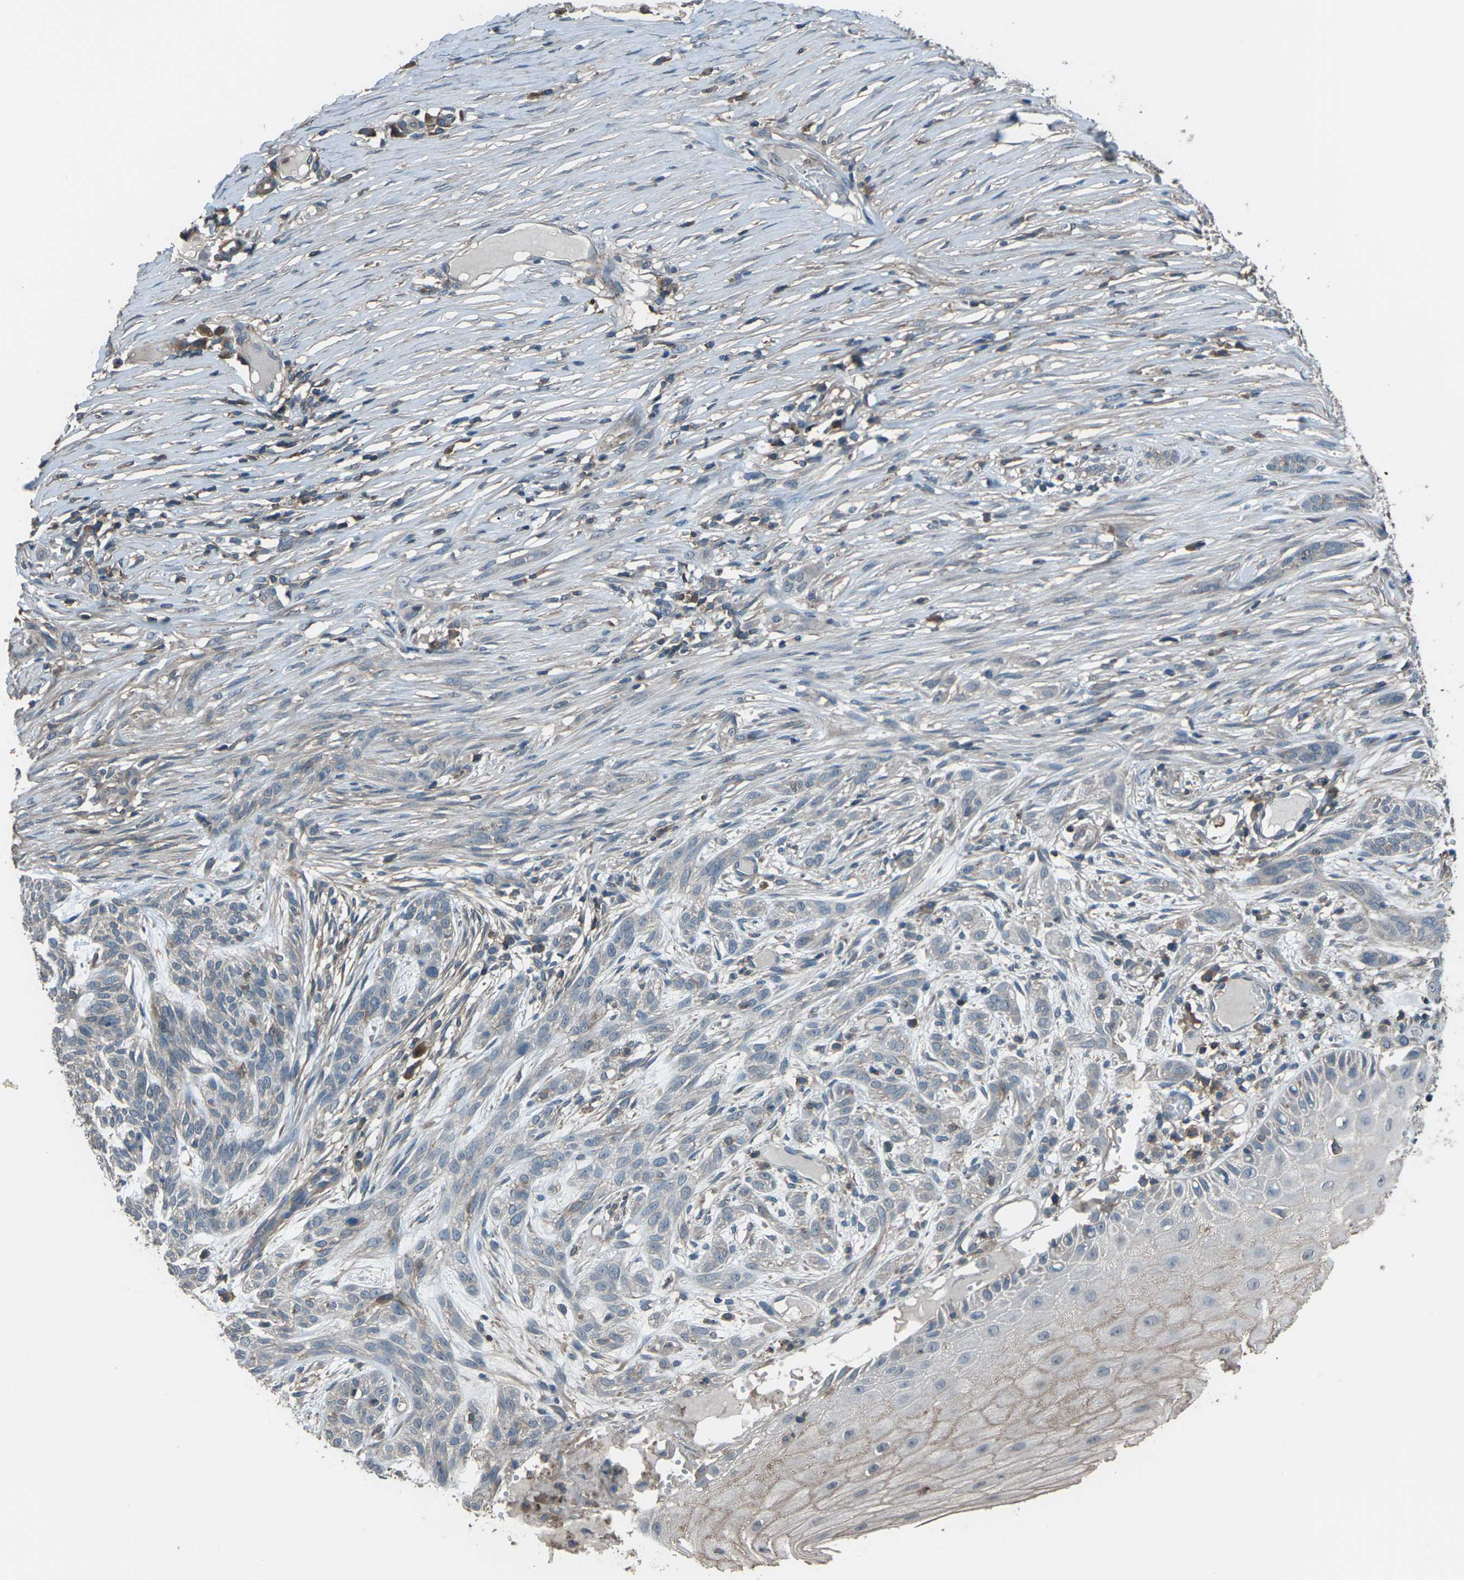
{"staining": {"intensity": "weak", "quantity": "25%-75%", "location": "cytoplasmic/membranous"}, "tissue": "skin cancer", "cell_type": "Tumor cells", "image_type": "cancer", "snomed": [{"axis": "morphology", "description": "Basal cell carcinoma"}, {"axis": "topography", "description": "Skin"}], "caption": "A low amount of weak cytoplasmic/membranous positivity is seen in approximately 25%-75% of tumor cells in skin cancer (basal cell carcinoma) tissue.", "gene": "CMTM4", "patient": {"sex": "female", "age": 59}}